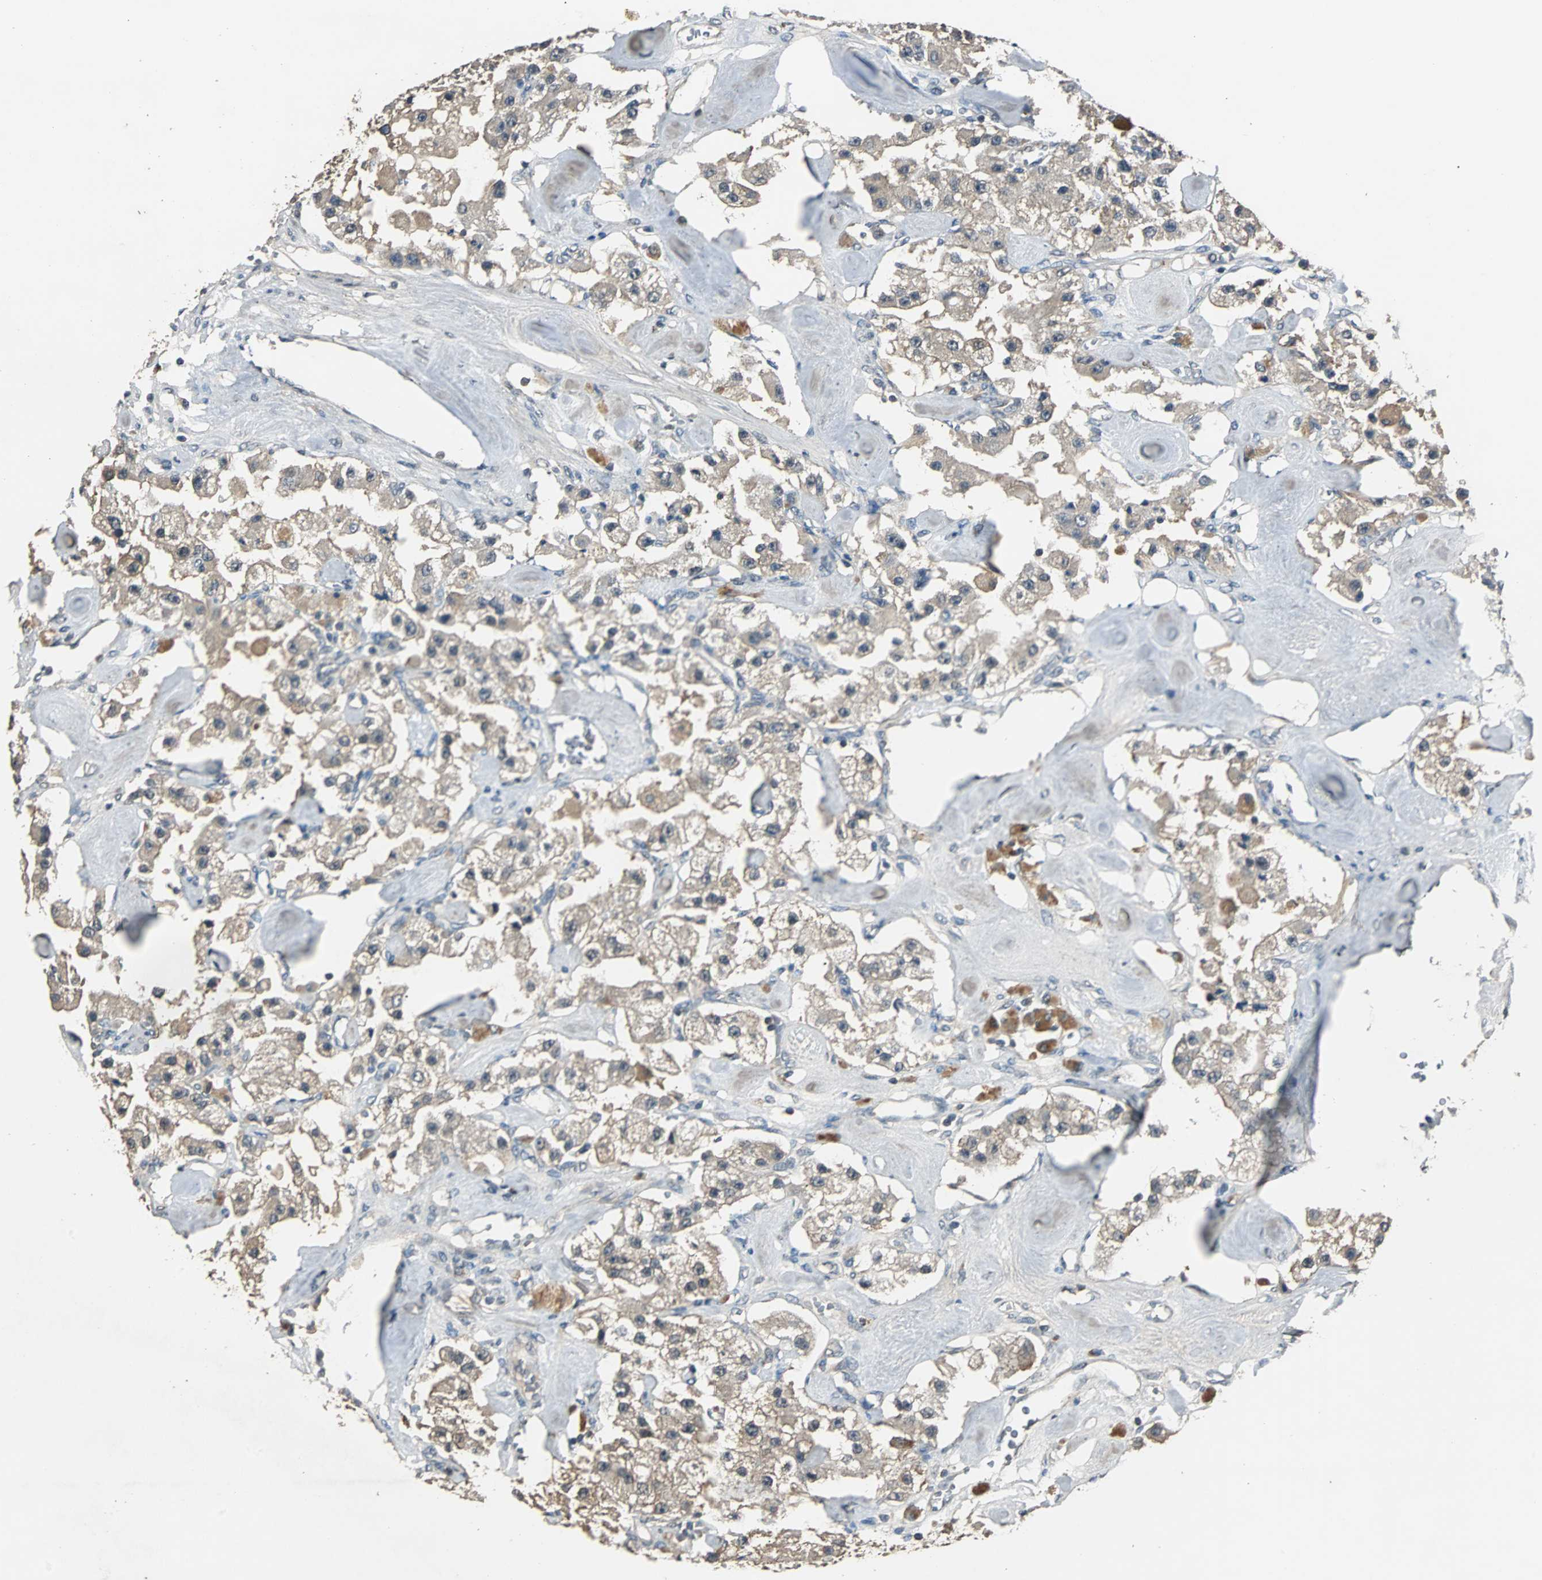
{"staining": {"intensity": "weak", "quantity": "25%-75%", "location": "cytoplasmic/membranous"}, "tissue": "carcinoid", "cell_type": "Tumor cells", "image_type": "cancer", "snomed": [{"axis": "morphology", "description": "Carcinoid, malignant, NOS"}, {"axis": "topography", "description": "Pancreas"}], "caption": "A brown stain labels weak cytoplasmic/membranous staining of a protein in human carcinoid tumor cells.", "gene": "ABHD2", "patient": {"sex": "male", "age": 41}}